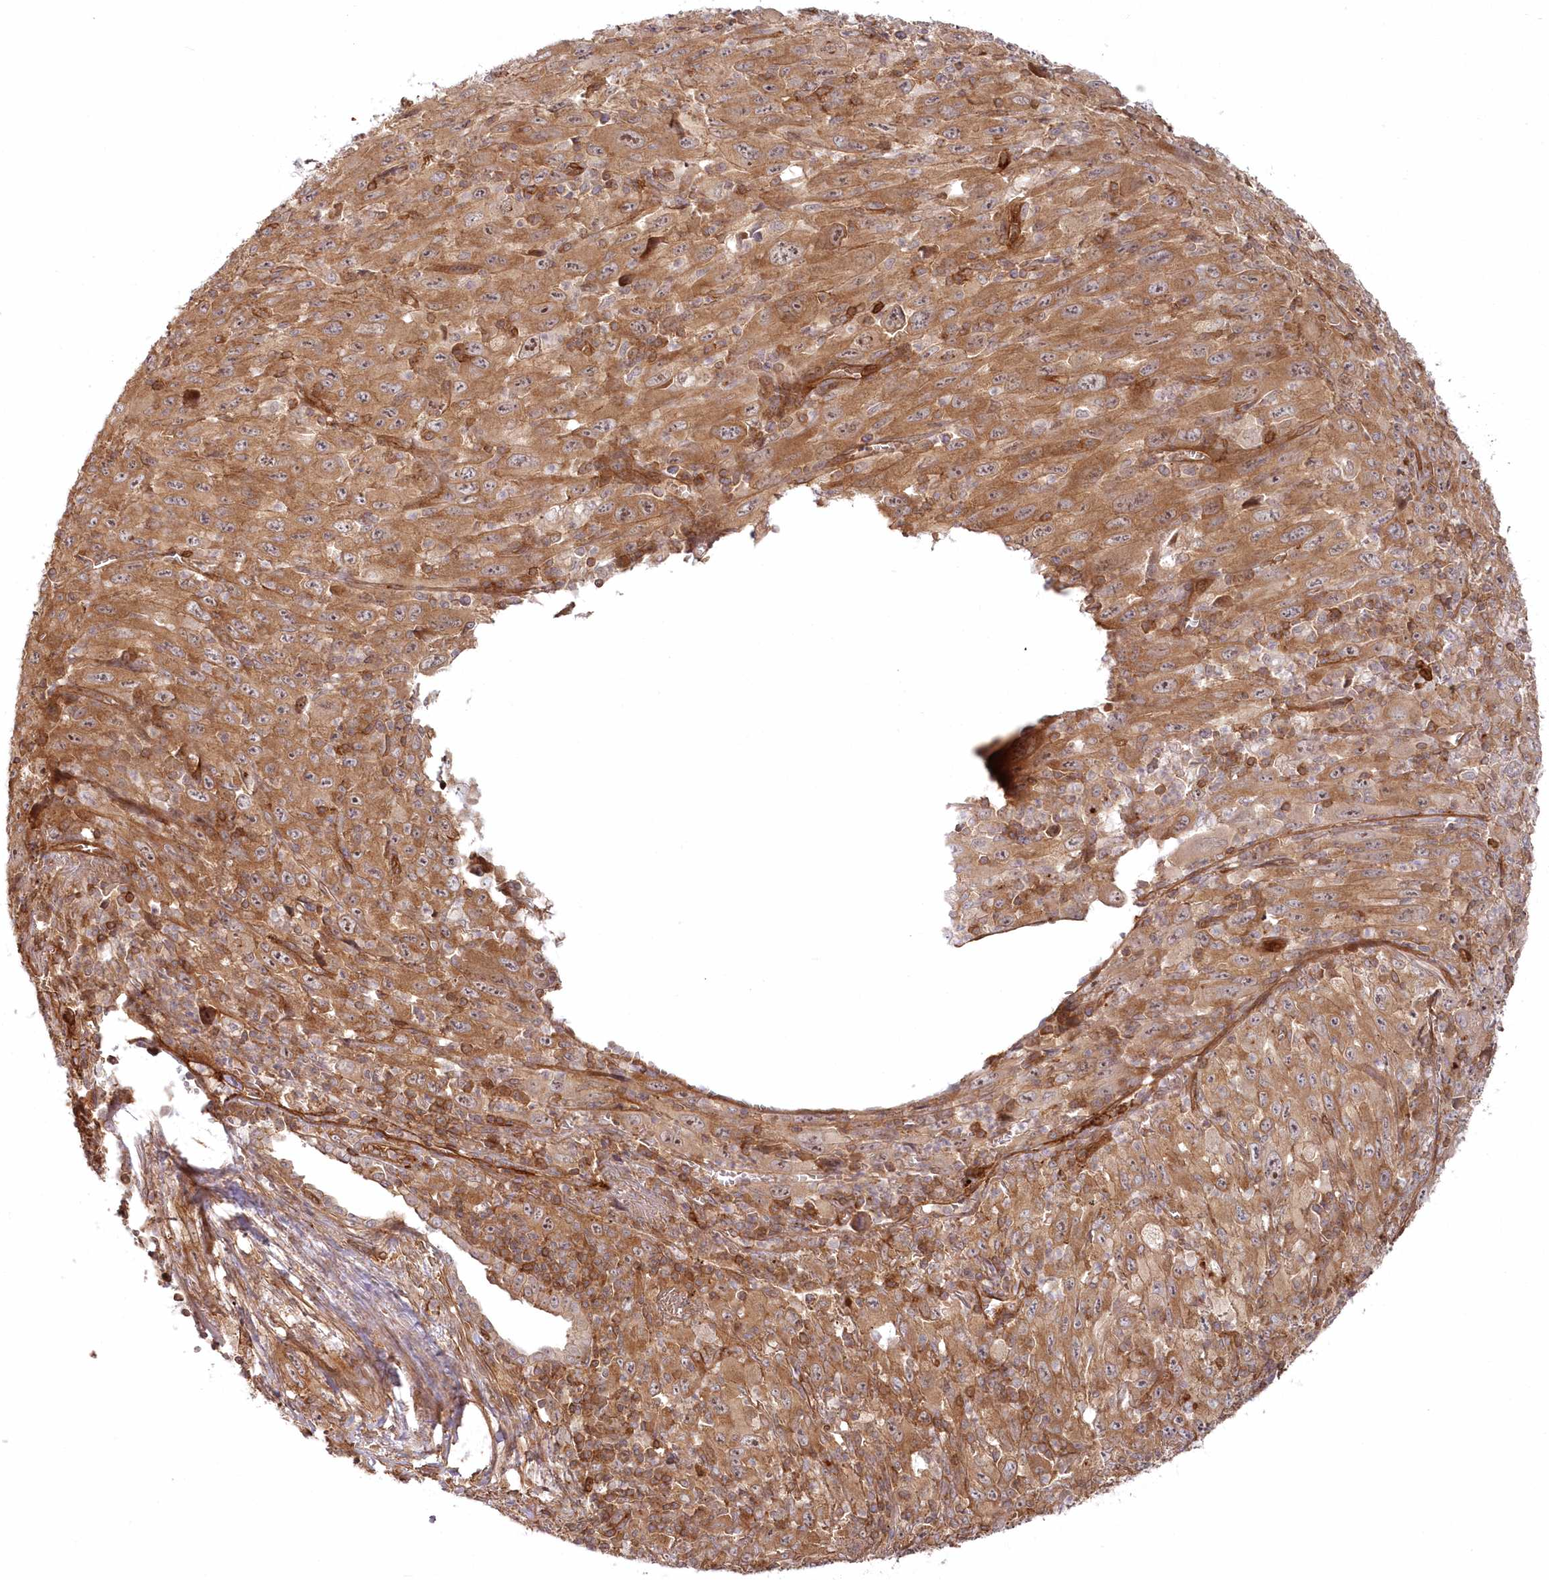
{"staining": {"intensity": "moderate", "quantity": ">75%", "location": "cytoplasmic/membranous,nuclear"}, "tissue": "melanoma", "cell_type": "Tumor cells", "image_type": "cancer", "snomed": [{"axis": "morphology", "description": "Malignant melanoma, Metastatic site"}, {"axis": "topography", "description": "Skin"}], "caption": "Moderate cytoplasmic/membranous and nuclear protein staining is present in approximately >75% of tumor cells in melanoma.", "gene": "RGCC", "patient": {"sex": "female", "age": 56}}